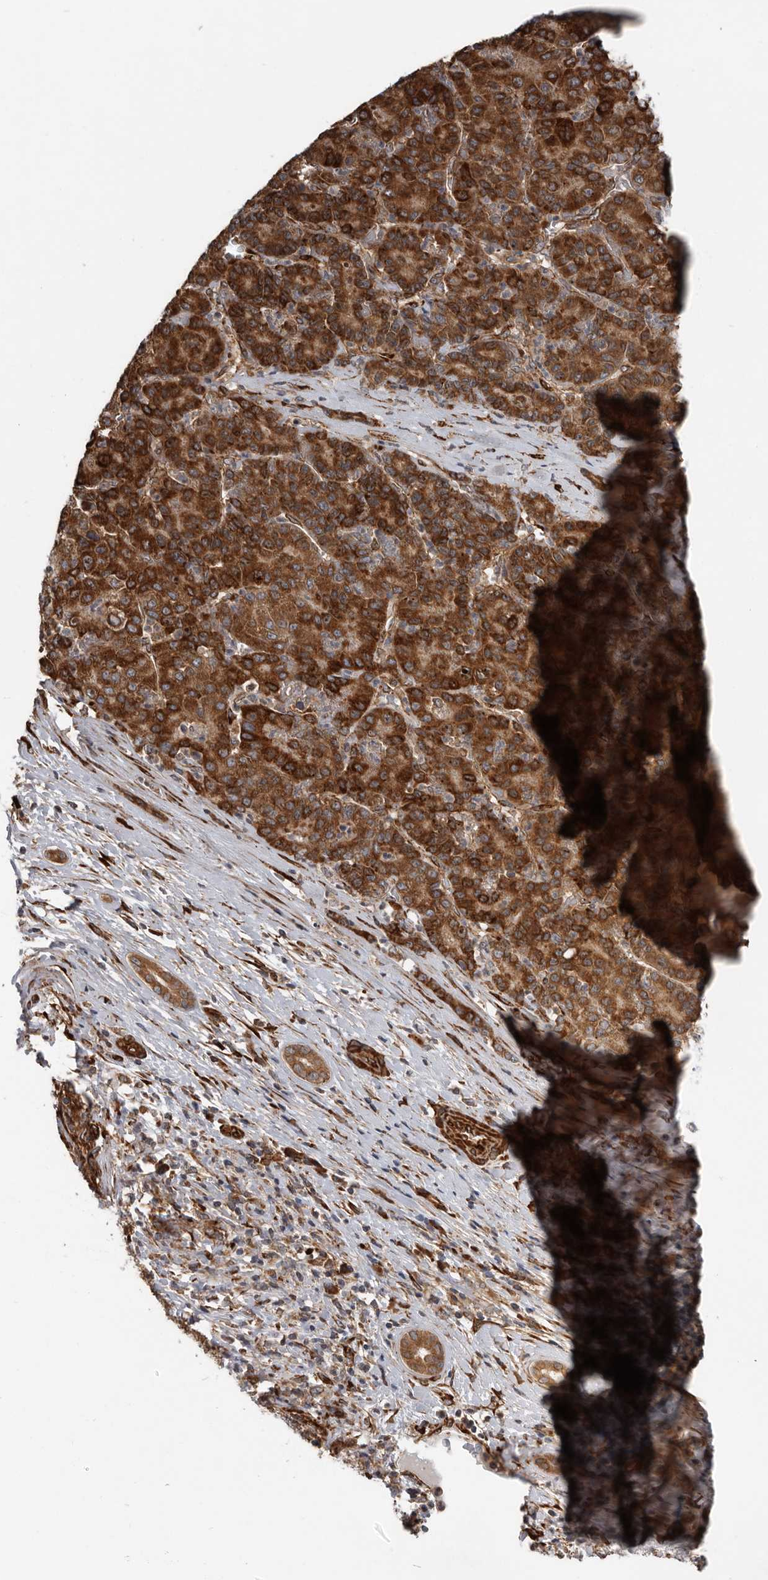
{"staining": {"intensity": "strong", "quantity": ">75%", "location": "cytoplasmic/membranous"}, "tissue": "liver cancer", "cell_type": "Tumor cells", "image_type": "cancer", "snomed": [{"axis": "morphology", "description": "Carcinoma, Hepatocellular, NOS"}, {"axis": "topography", "description": "Liver"}], "caption": "Immunohistochemistry staining of hepatocellular carcinoma (liver), which demonstrates high levels of strong cytoplasmic/membranous expression in approximately >75% of tumor cells indicating strong cytoplasmic/membranous protein positivity. The staining was performed using DAB (3,3'-diaminobenzidine) (brown) for protein detection and nuclei were counterstained in hematoxylin (blue).", "gene": "CEP350", "patient": {"sex": "male", "age": 65}}